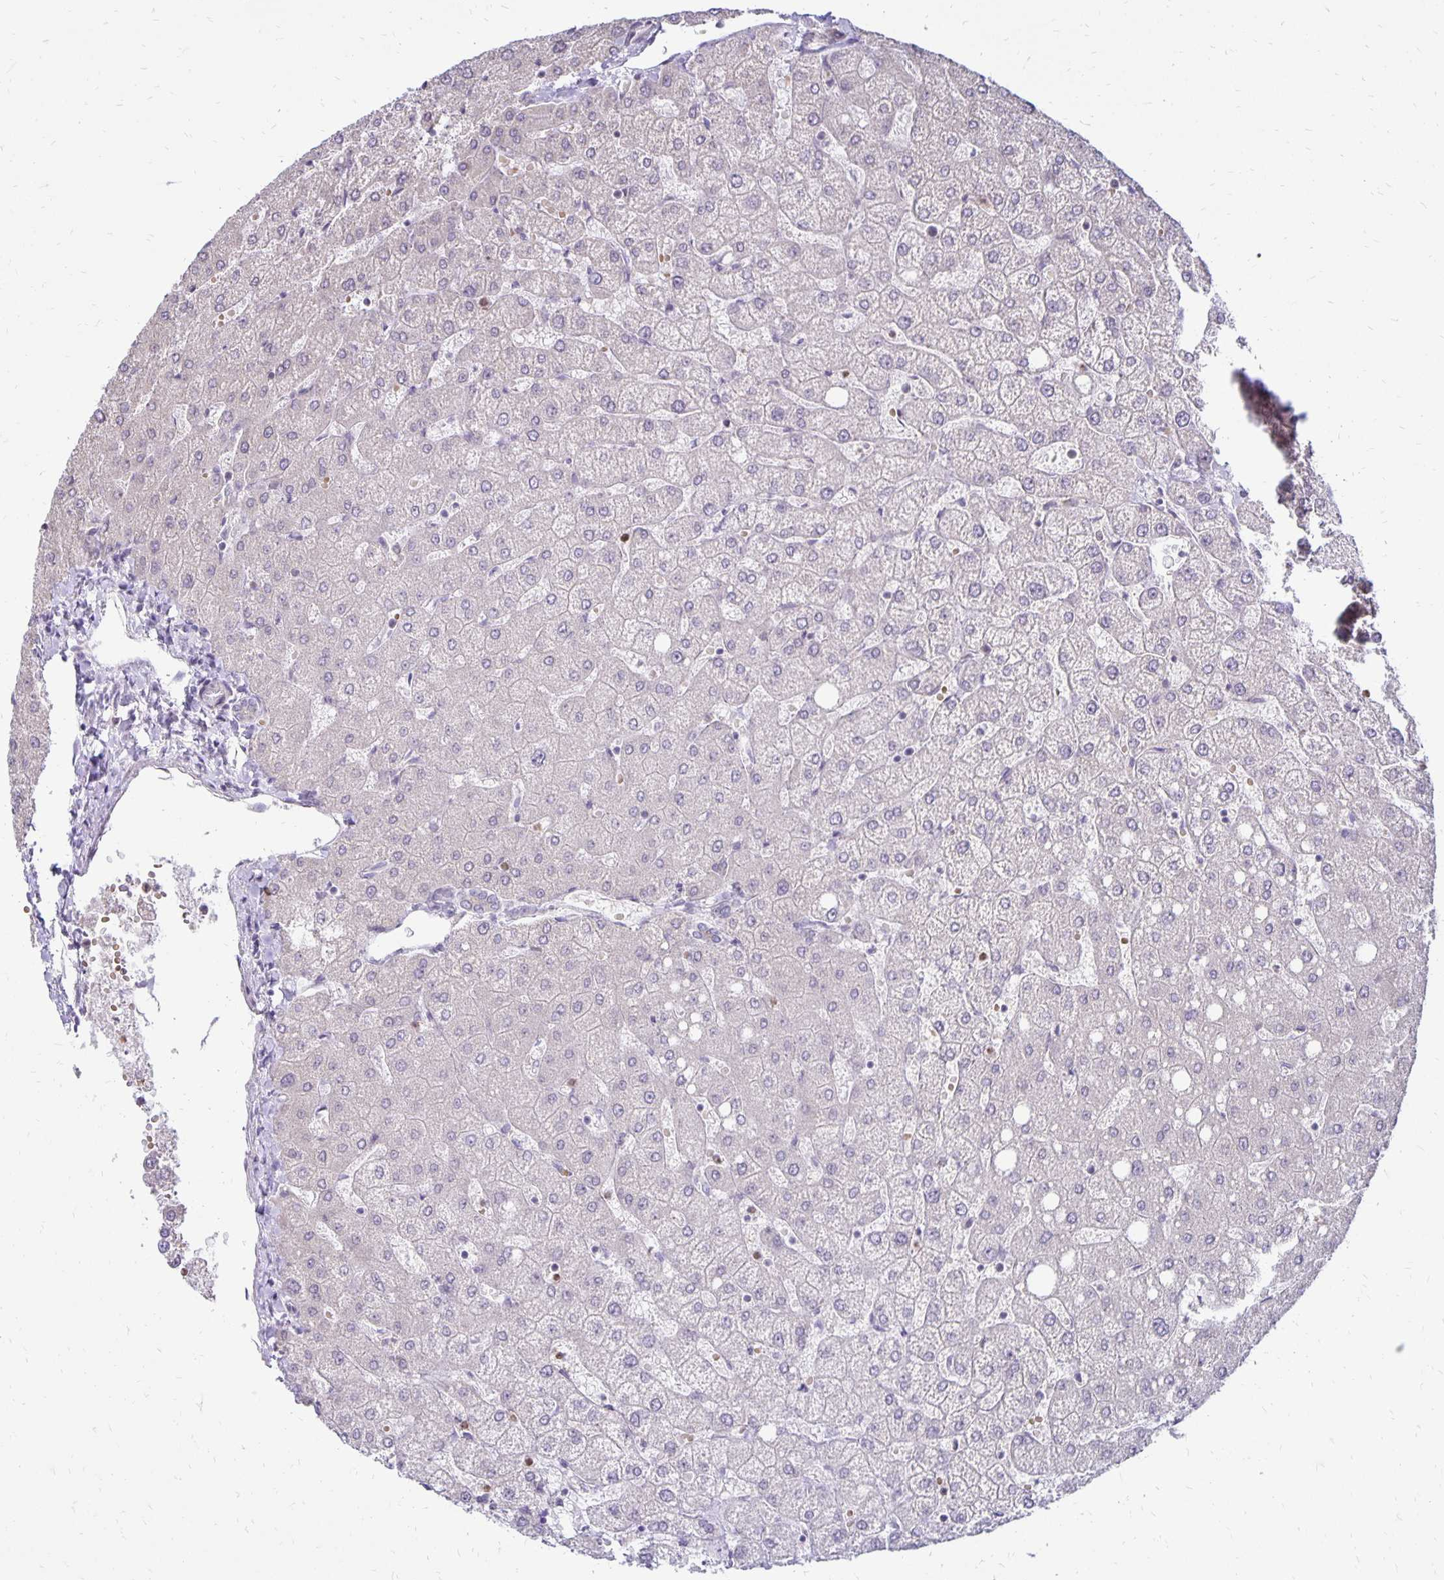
{"staining": {"intensity": "negative", "quantity": "none", "location": "none"}, "tissue": "liver", "cell_type": "Cholangiocytes", "image_type": "normal", "snomed": [{"axis": "morphology", "description": "Normal tissue, NOS"}, {"axis": "topography", "description": "Liver"}], "caption": "This is a photomicrograph of immunohistochemistry (IHC) staining of normal liver, which shows no expression in cholangiocytes. (DAB immunohistochemistry (IHC) with hematoxylin counter stain).", "gene": "FN3K", "patient": {"sex": "female", "age": 54}}